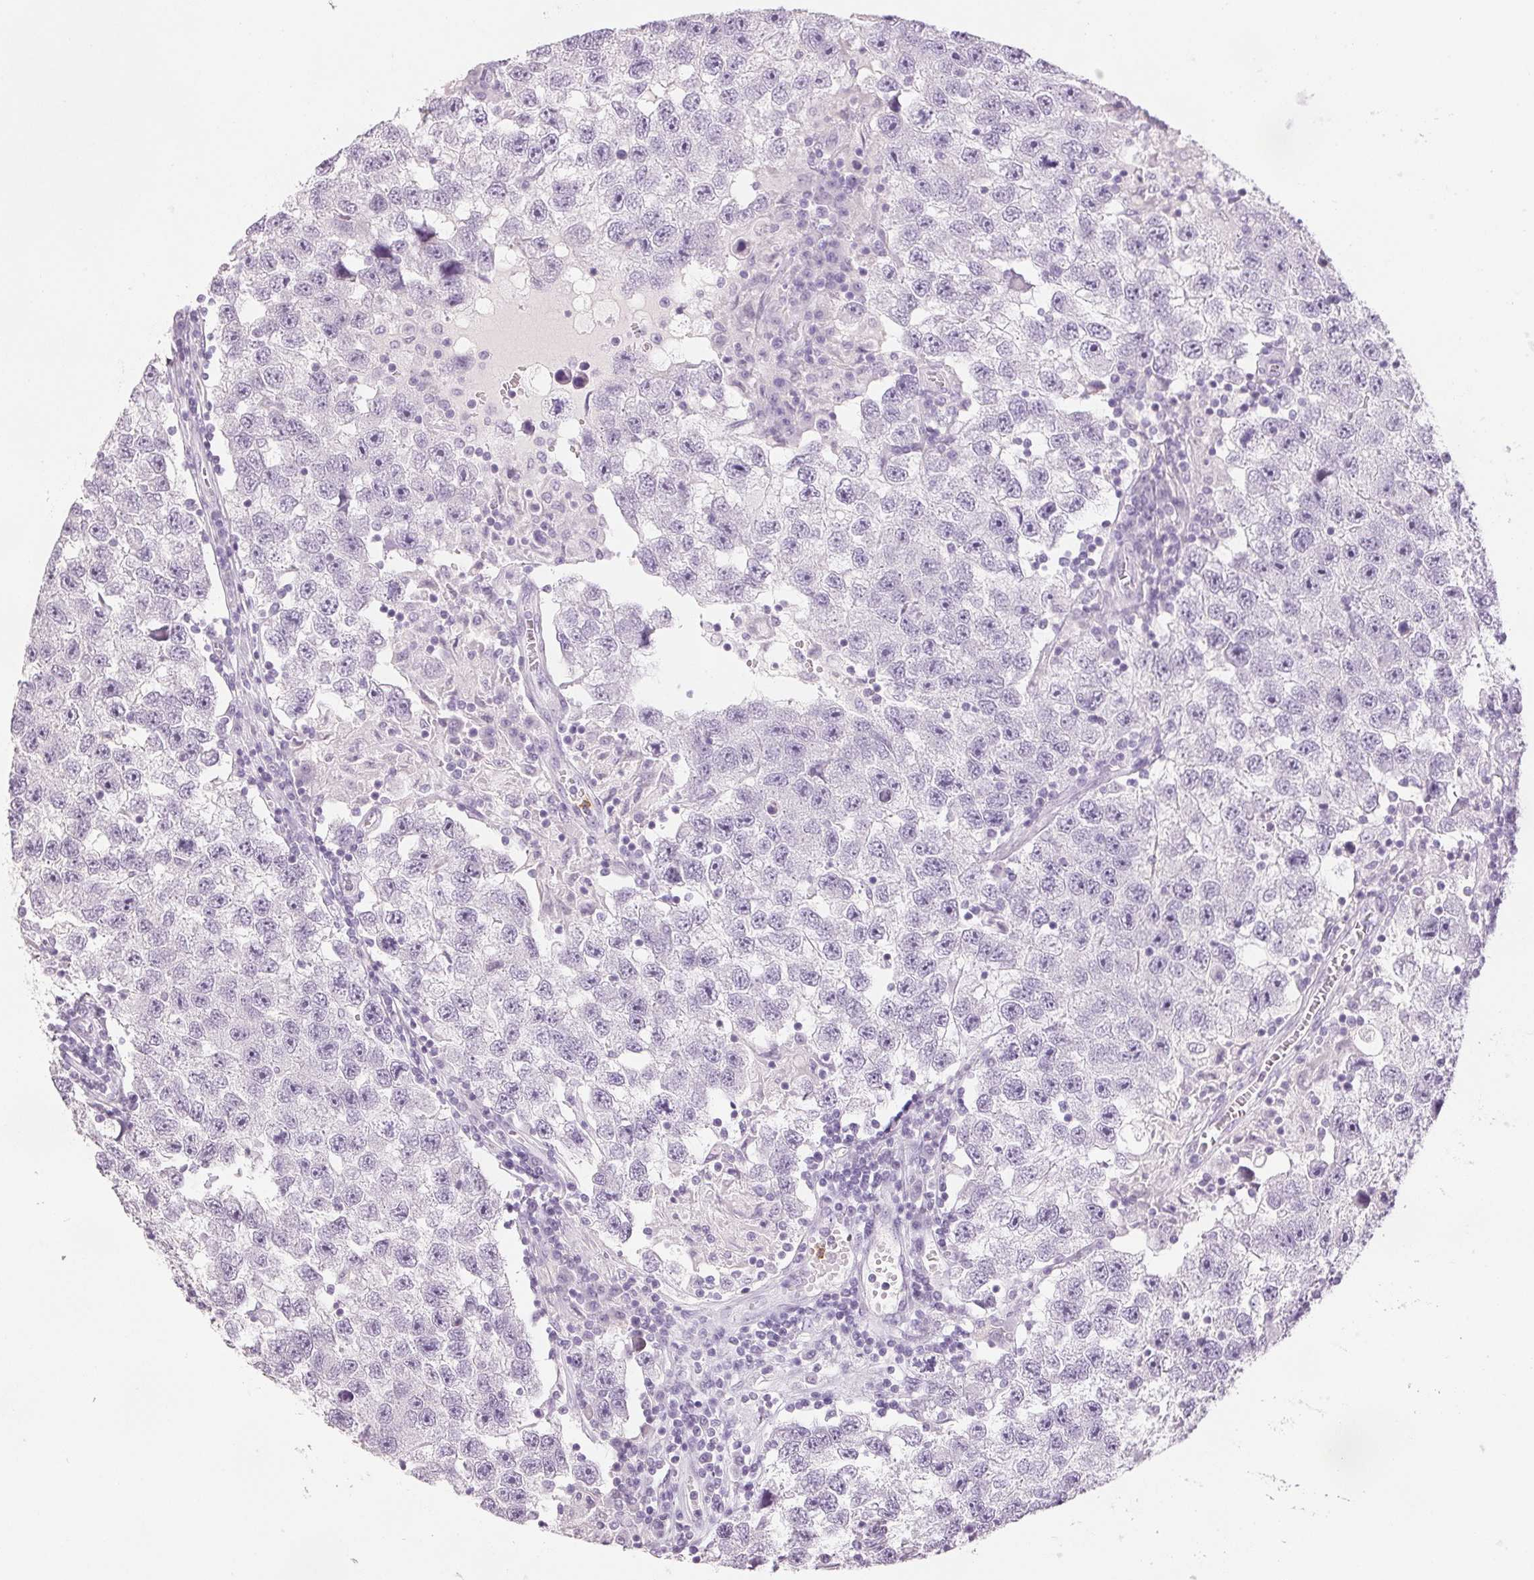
{"staining": {"intensity": "negative", "quantity": "none", "location": "none"}, "tissue": "testis cancer", "cell_type": "Tumor cells", "image_type": "cancer", "snomed": [{"axis": "morphology", "description": "Seminoma, NOS"}, {"axis": "topography", "description": "Testis"}], "caption": "Tumor cells are negative for protein expression in human testis seminoma.", "gene": "LTF", "patient": {"sex": "male", "age": 26}}